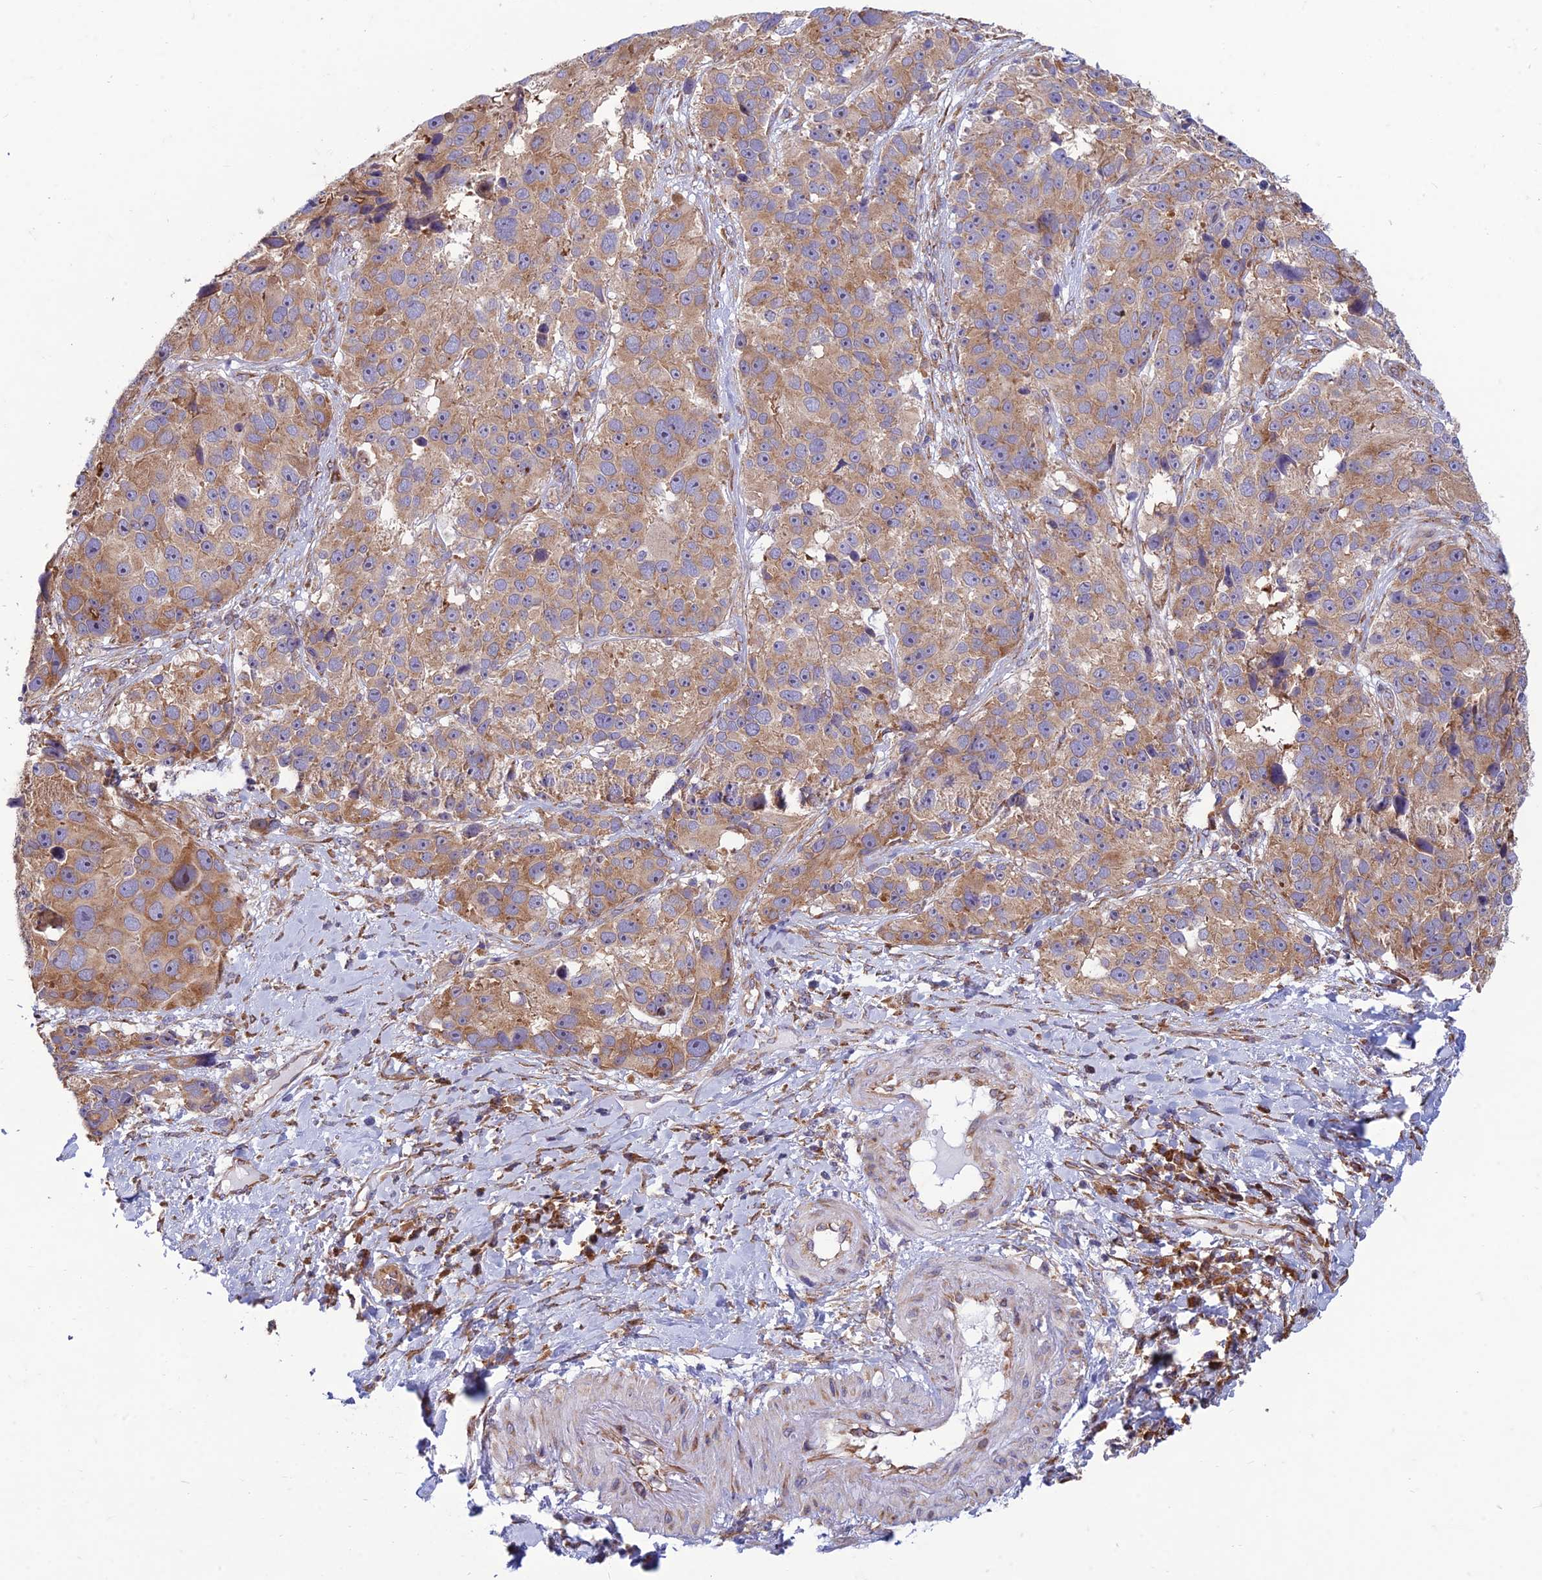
{"staining": {"intensity": "moderate", "quantity": ">75%", "location": "cytoplasmic/membranous"}, "tissue": "melanoma", "cell_type": "Tumor cells", "image_type": "cancer", "snomed": [{"axis": "morphology", "description": "Malignant melanoma, NOS"}, {"axis": "topography", "description": "Skin"}], "caption": "Immunohistochemistry of human malignant melanoma reveals medium levels of moderate cytoplasmic/membranous positivity in approximately >75% of tumor cells.", "gene": "RPL17-C18orf32", "patient": {"sex": "male", "age": 84}}